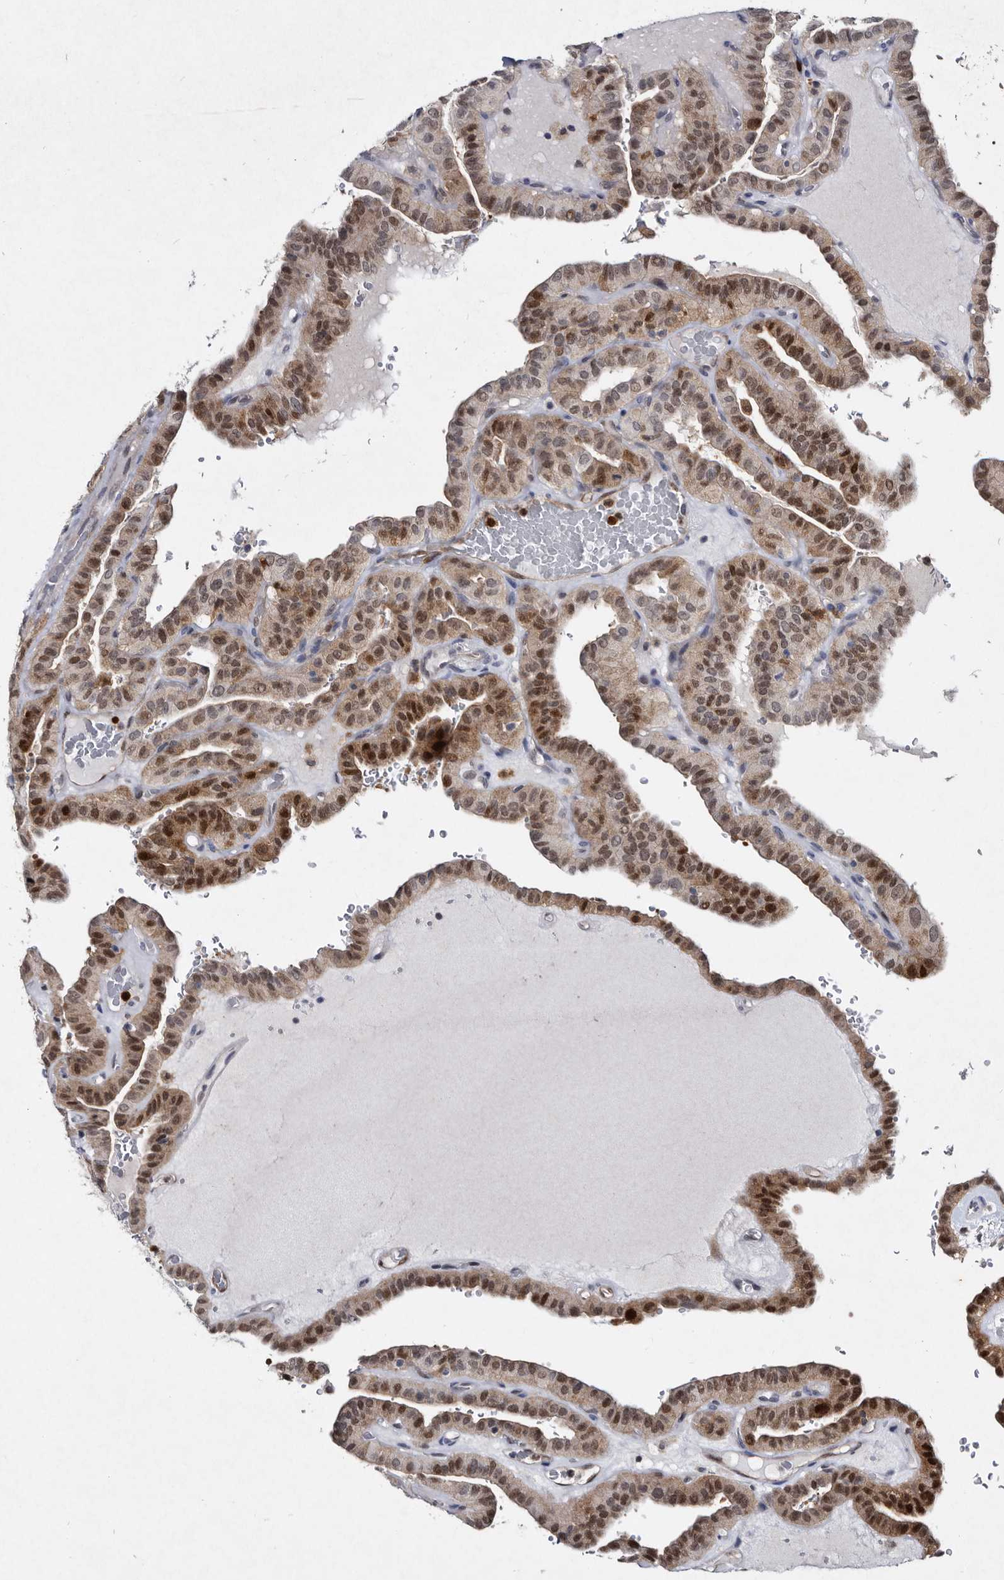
{"staining": {"intensity": "strong", "quantity": ">75%", "location": "cytoplasmic/membranous,nuclear"}, "tissue": "thyroid cancer", "cell_type": "Tumor cells", "image_type": "cancer", "snomed": [{"axis": "morphology", "description": "Papillary adenocarcinoma, NOS"}, {"axis": "topography", "description": "Thyroid gland"}], "caption": "A histopathology image of thyroid papillary adenocarcinoma stained for a protein shows strong cytoplasmic/membranous and nuclear brown staining in tumor cells.", "gene": "SERPINB8", "patient": {"sex": "male", "age": 77}}